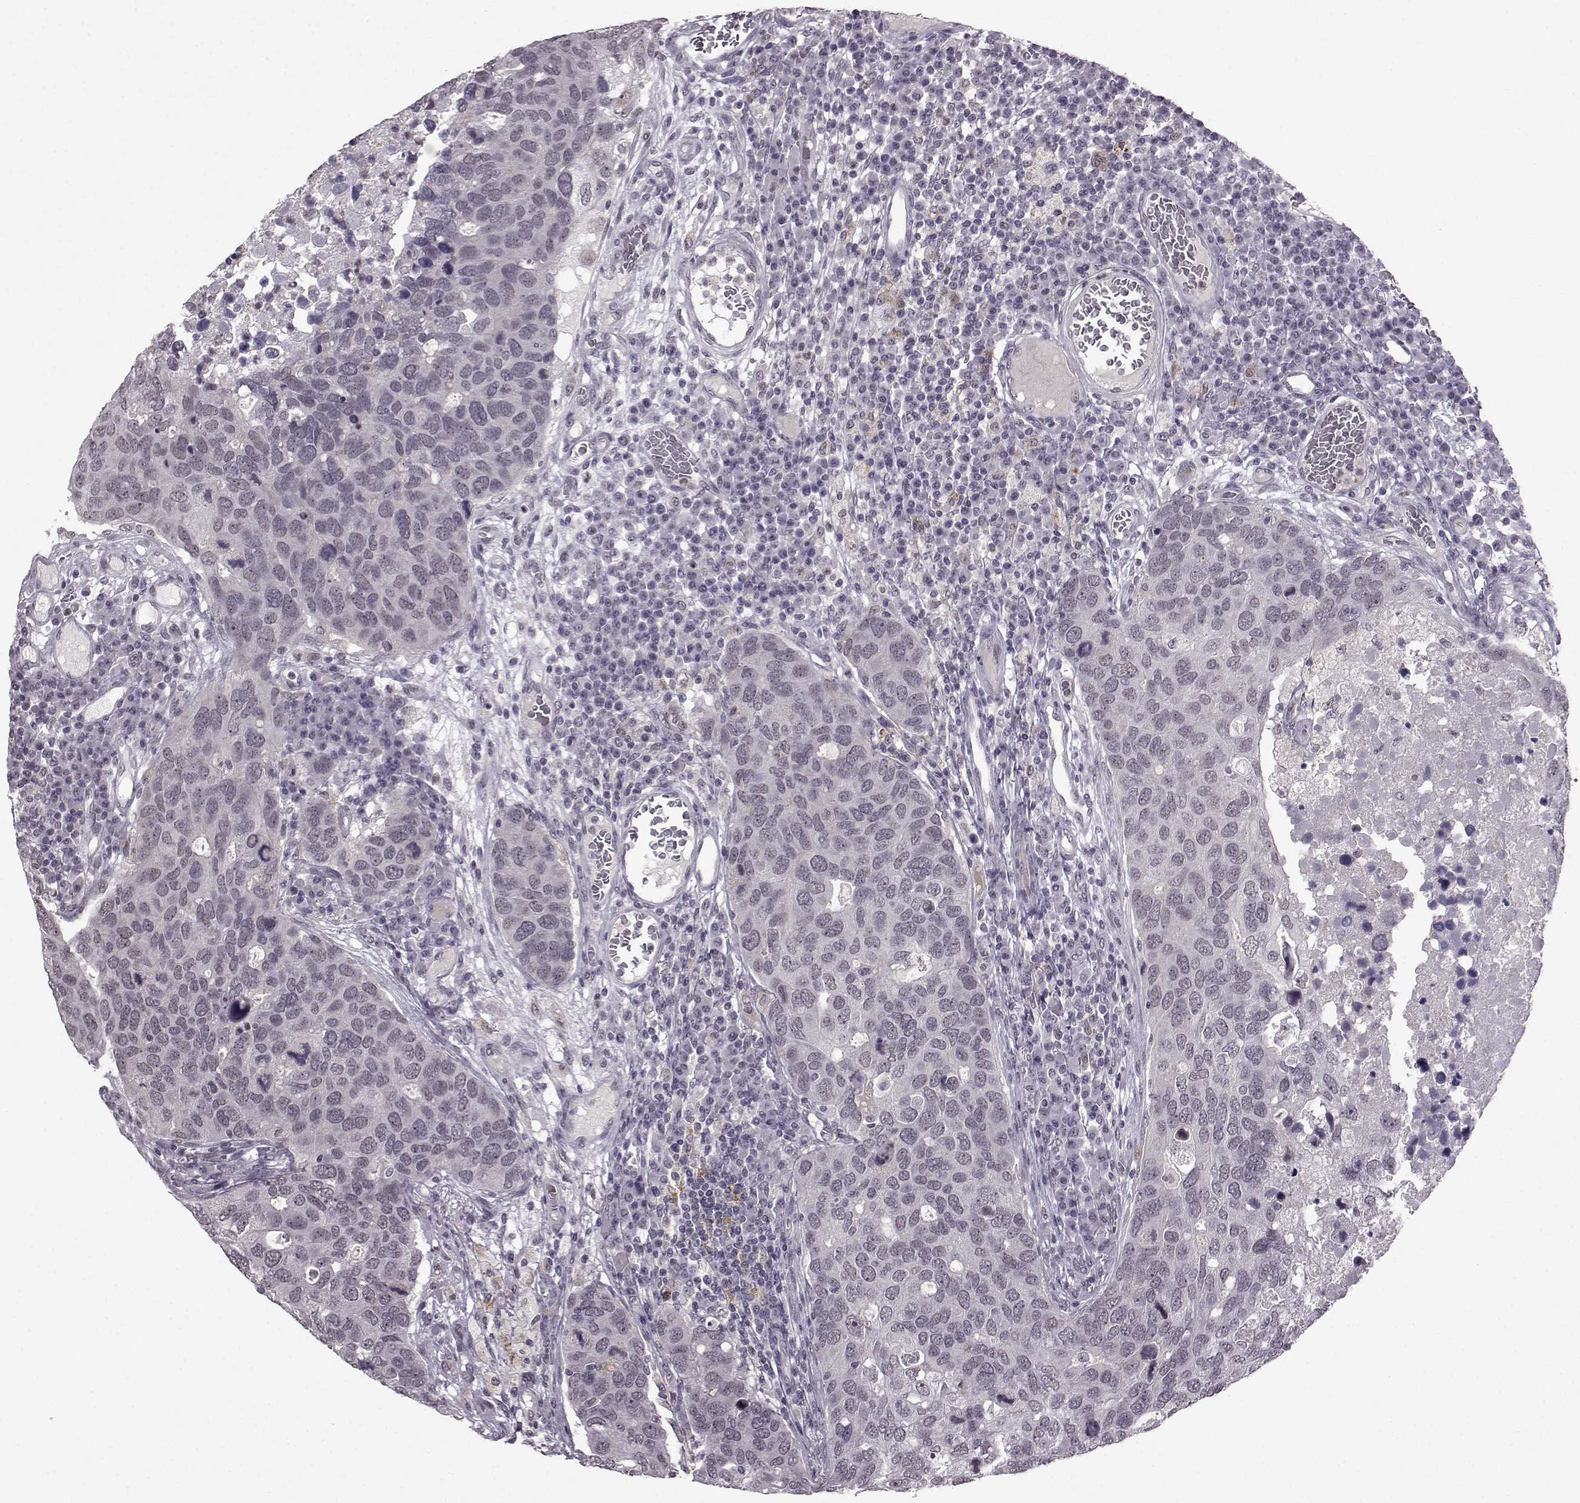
{"staining": {"intensity": "negative", "quantity": "none", "location": "none"}, "tissue": "breast cancer", "cell_type": "Tumor cells", "image_type": "cancer", "snomed": [{"axis": "morphology", "description": "Duct carcinoma"}, {"axis": "topography", "description": "Breast"}], "caption": "Breast cancer (infiltrating ductal carcinoma) stained for a protein using immunohistochemistry (IHC) exhibits no expression tumor cells.", "gene": "SLC28A2", "patient": {"sex": "female", "age": 83}}